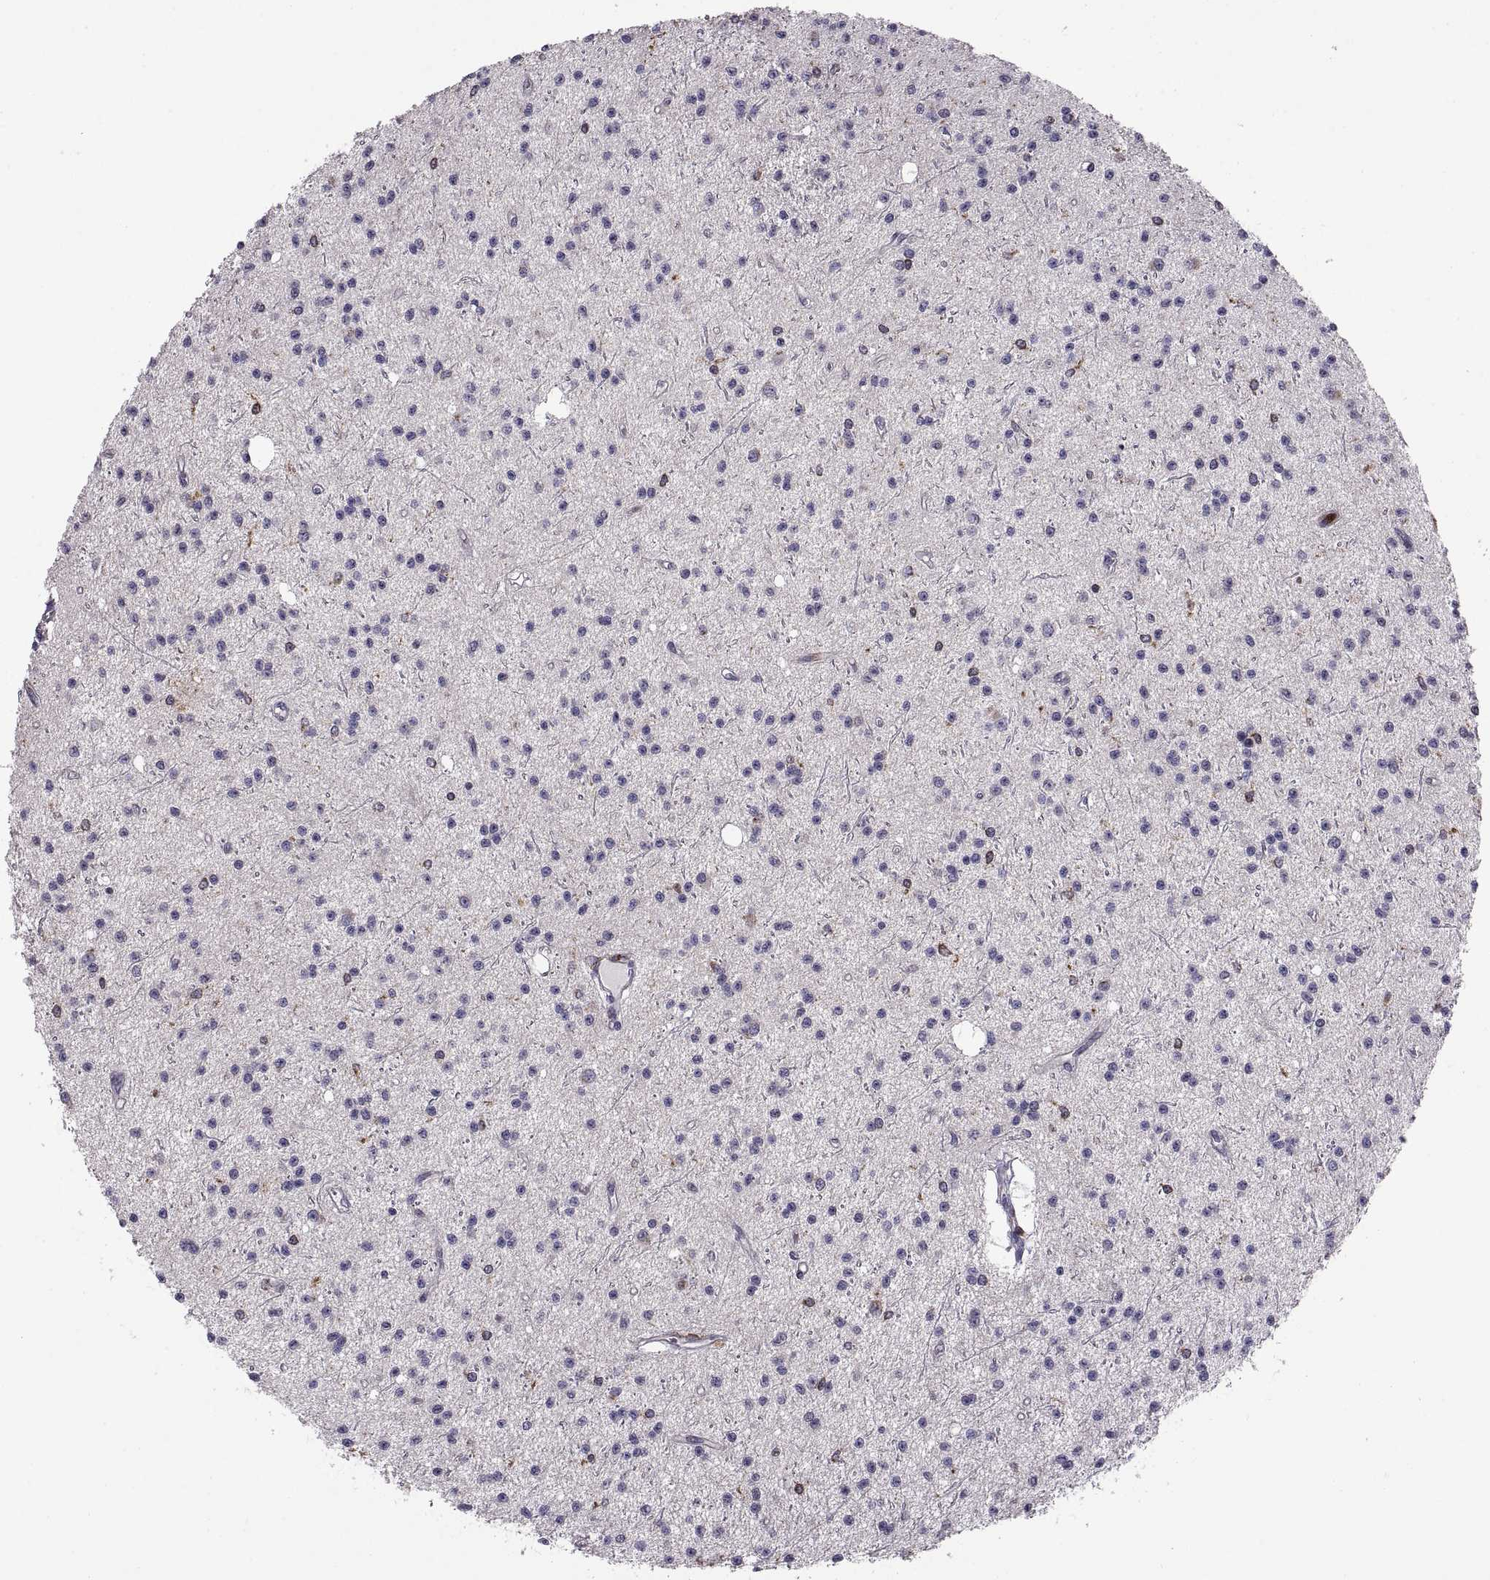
{"staining": {"intensity": "negative", "quantity": "none", "location": "none"}, "tissue": "glioma", "cell_type": "Tumor cells", "image_type": "cancer", "snomed": [{"axis": "morphology", "description": "Glioma, malignant, Low grade"}, {"axis": "topography", "description": "Brain"}], "caption": "Immunohistochemical staining of glioma exhibits no significant positivity in tumor cells.", "gene": "ACAP1", "patient": {"sex": "male", "age": 27}}